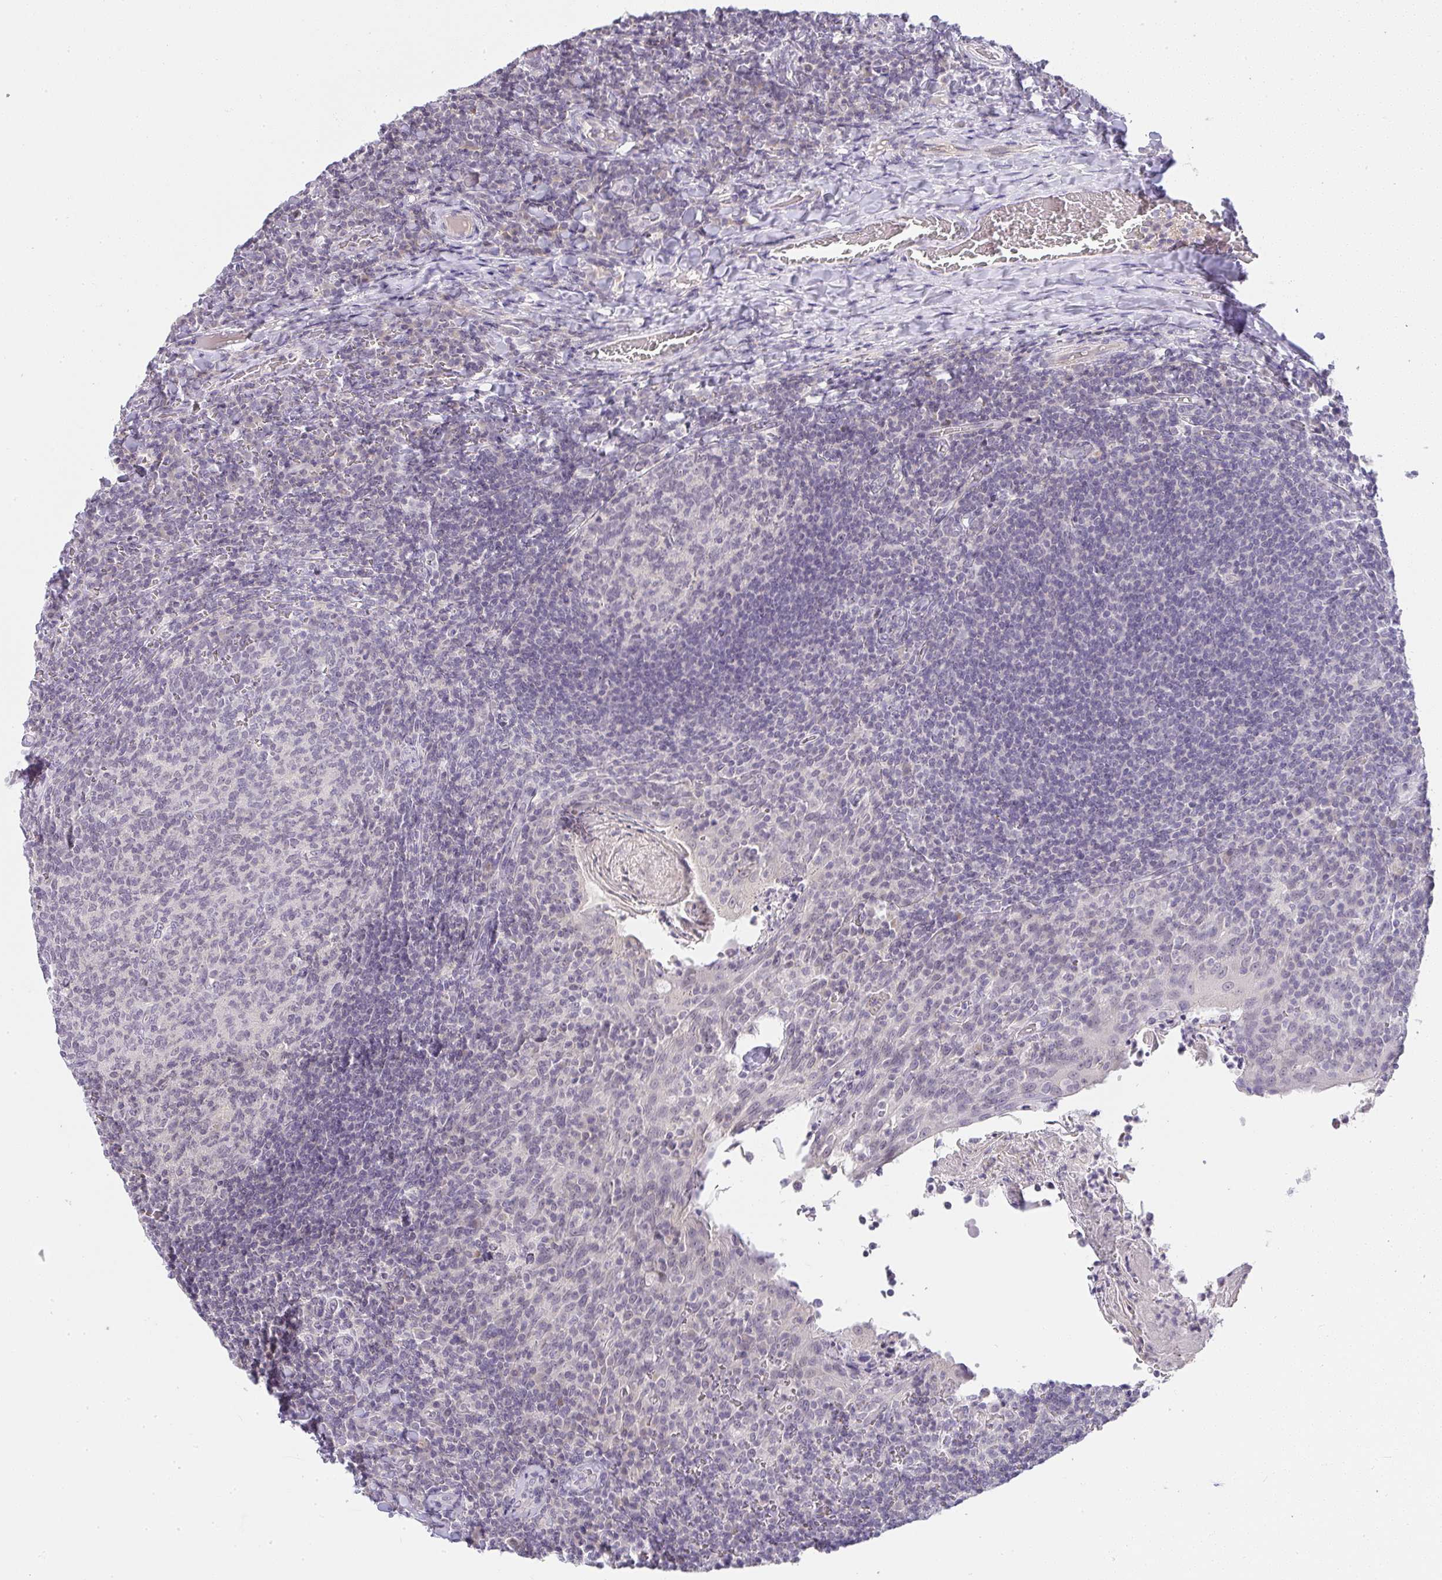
{"staining": {"intensity": "negative", "quantity": "none", "location": "none"}, "tissue": "tonsil", "cell_type": "Germinal center cells", "image_type": "normal", "snomed": [{"axis": "morphology", "description": "Normal tissue, NOS"}, {"axis": "topography", "description": "Tonsil"}], "caption": "This is a image of immunohistochemistry (IHC) staining of benign tonsil, which shows no expression in germinal center cells.", "gene": "CACNA1S", "patient": {"sex": "female", "age": 10}}